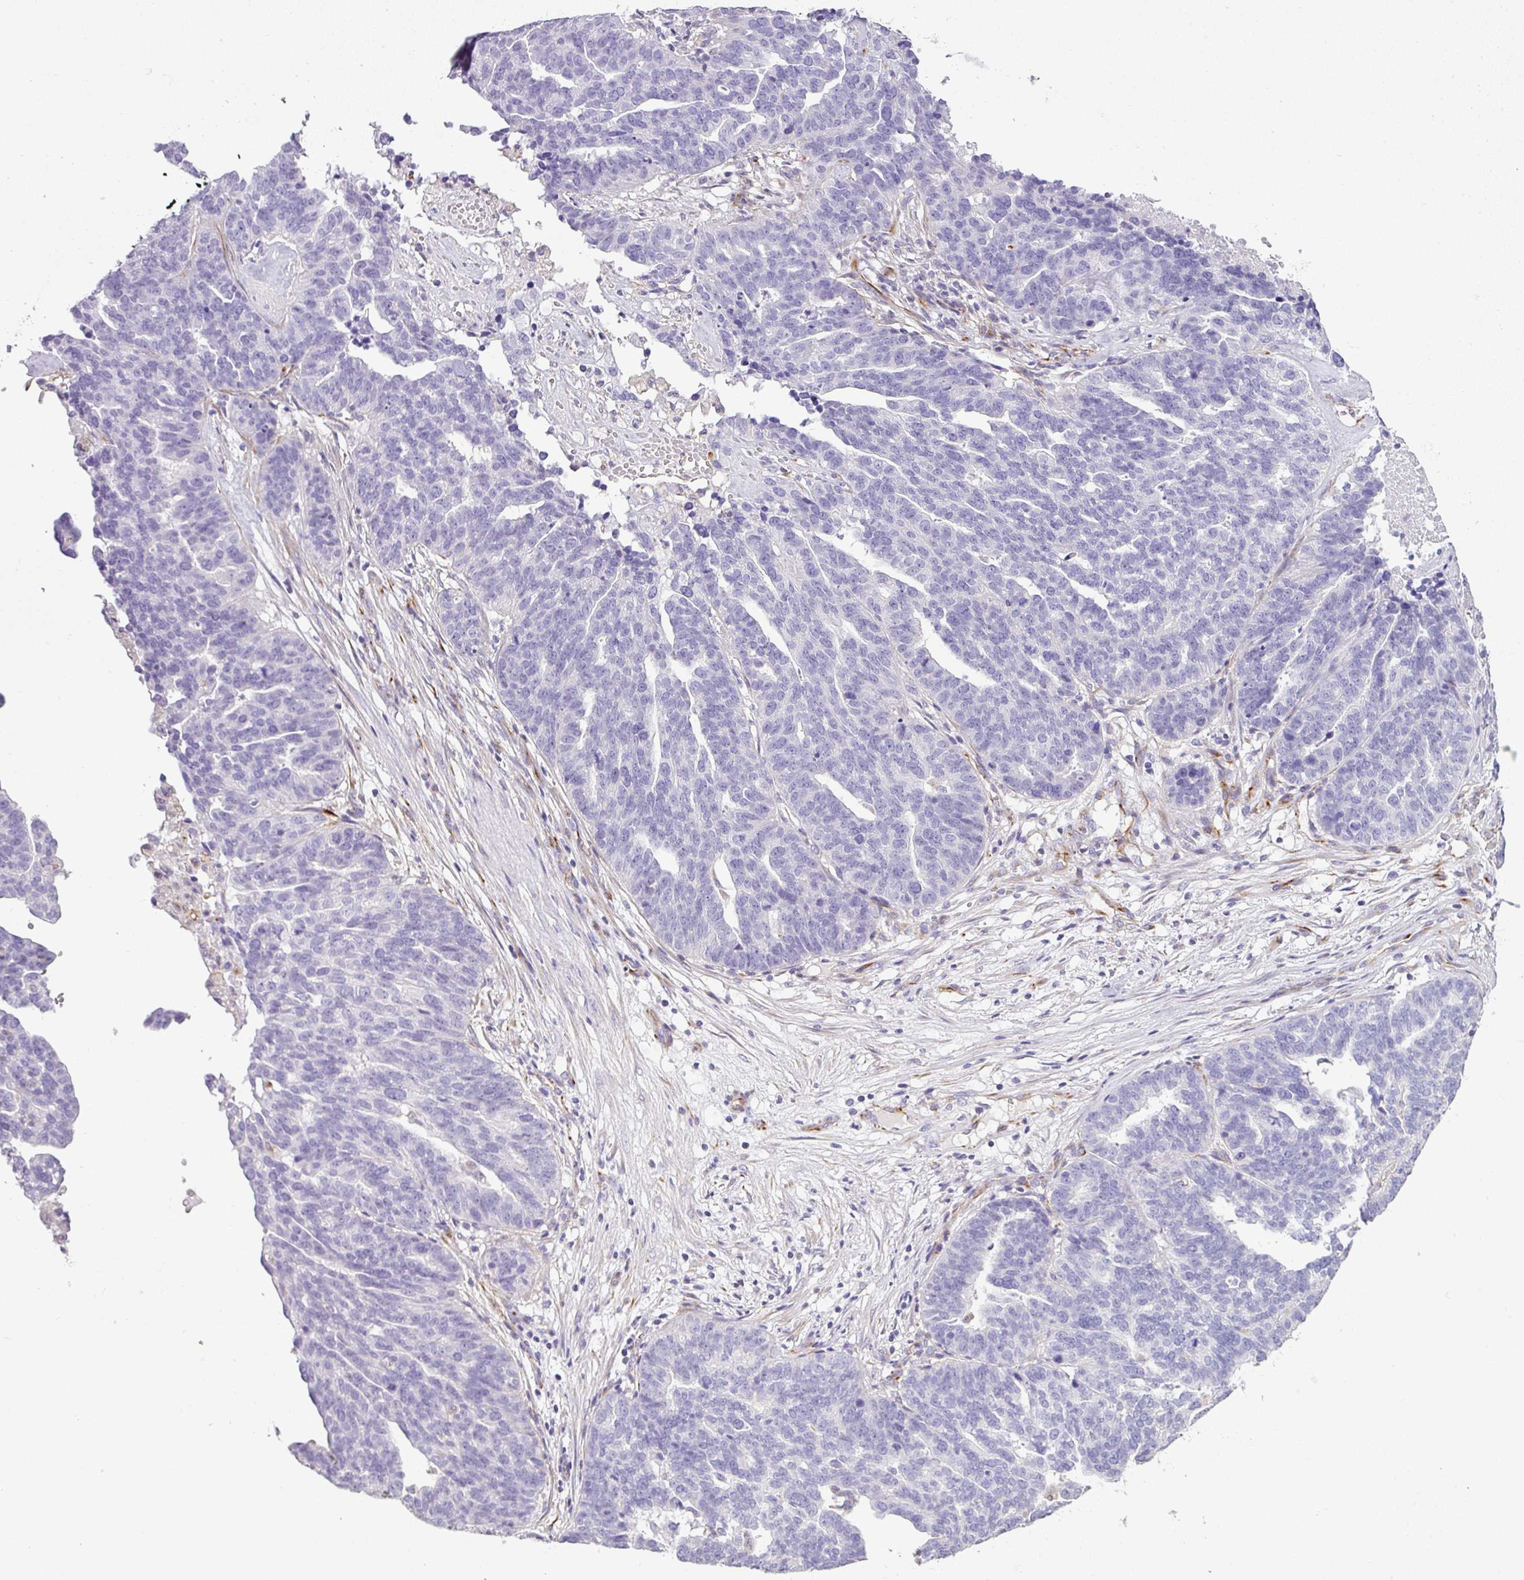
{"staining": {"intensity": "negative", "quantity": "none", "location": "none"}, "tissue": "ovarian cancer", "cell_type": "Tumor cells", "image_type": "cancer", "snomed": [{"axis": "morphology", "description": "Cystadenocarcinoma, serous, NOS"}, {"axis": "topography", "description": "Ovary"}], "caption": "Ovarian cancer (serous cystadenocarcinoma) was stained to show a protein in brown. There is no significant expression in tumor cells.", "gene": "ENSG00000273748", "patient": {"sex": "female", "age": 59}}